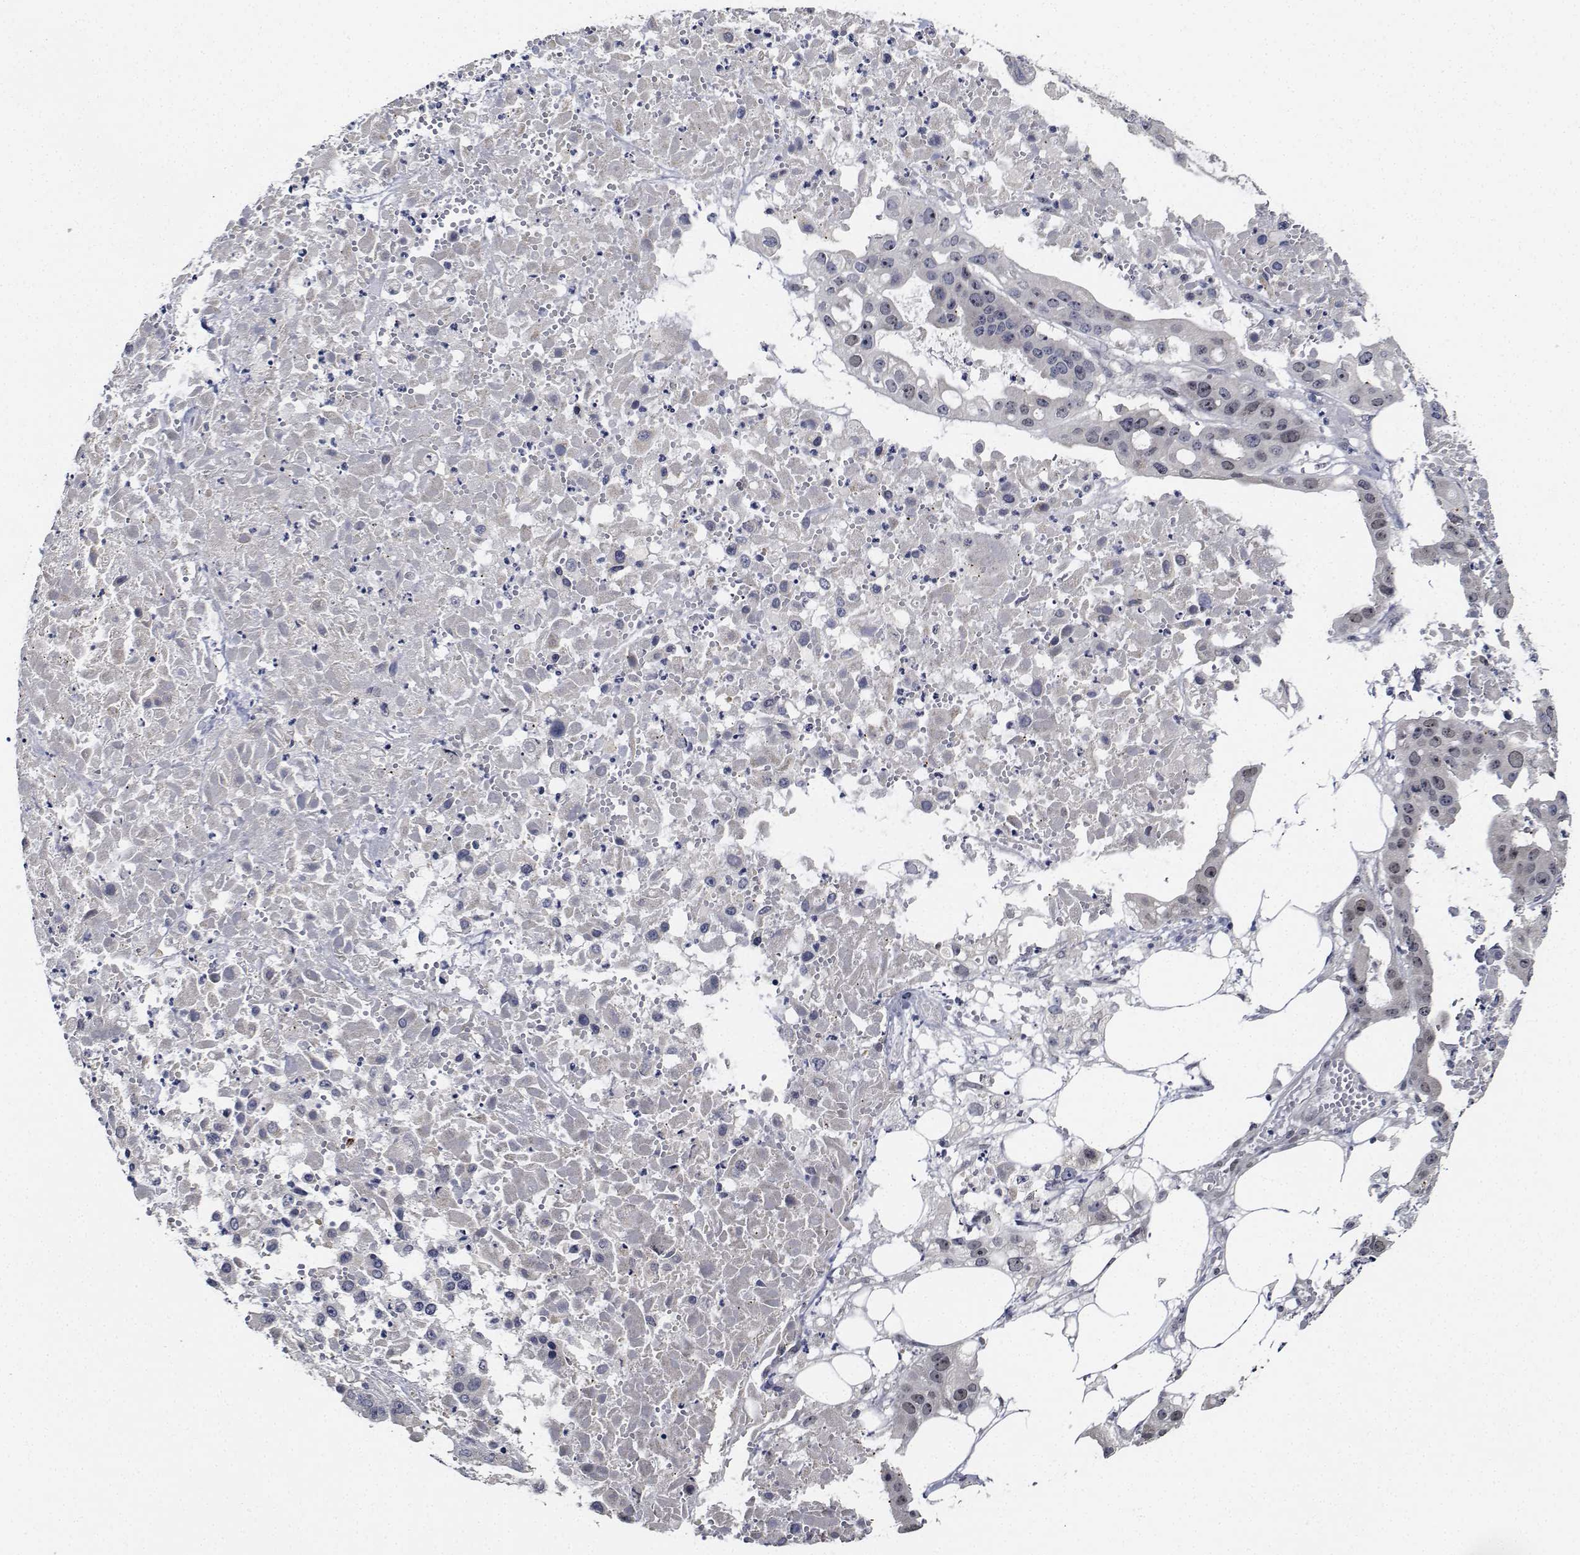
{"staining": {"intensity": "negative", "quantity": "none", "location": "none"}, "tissue": "ovarian cancer", "cell_type": "Tumor cells", "image_type": "cancer", "snomed": [{"axis": "morphology", "description": "Cystadenocarcinoma, serous, NOS"}, {"axis": "topography", "description": "Ovary"}], "caption": "Tumor cells are negative for protein expression in human ovarian serous cystadenocarcinoma. (Stains: DAB (3,3'-diaminobenzidine) immunohistochemistry with hematoxylin counter stain, Microscopy: brightfield microscopy at high magnification).", "gene": "NVL", "patient": {"sex": "female", "age": 56}}